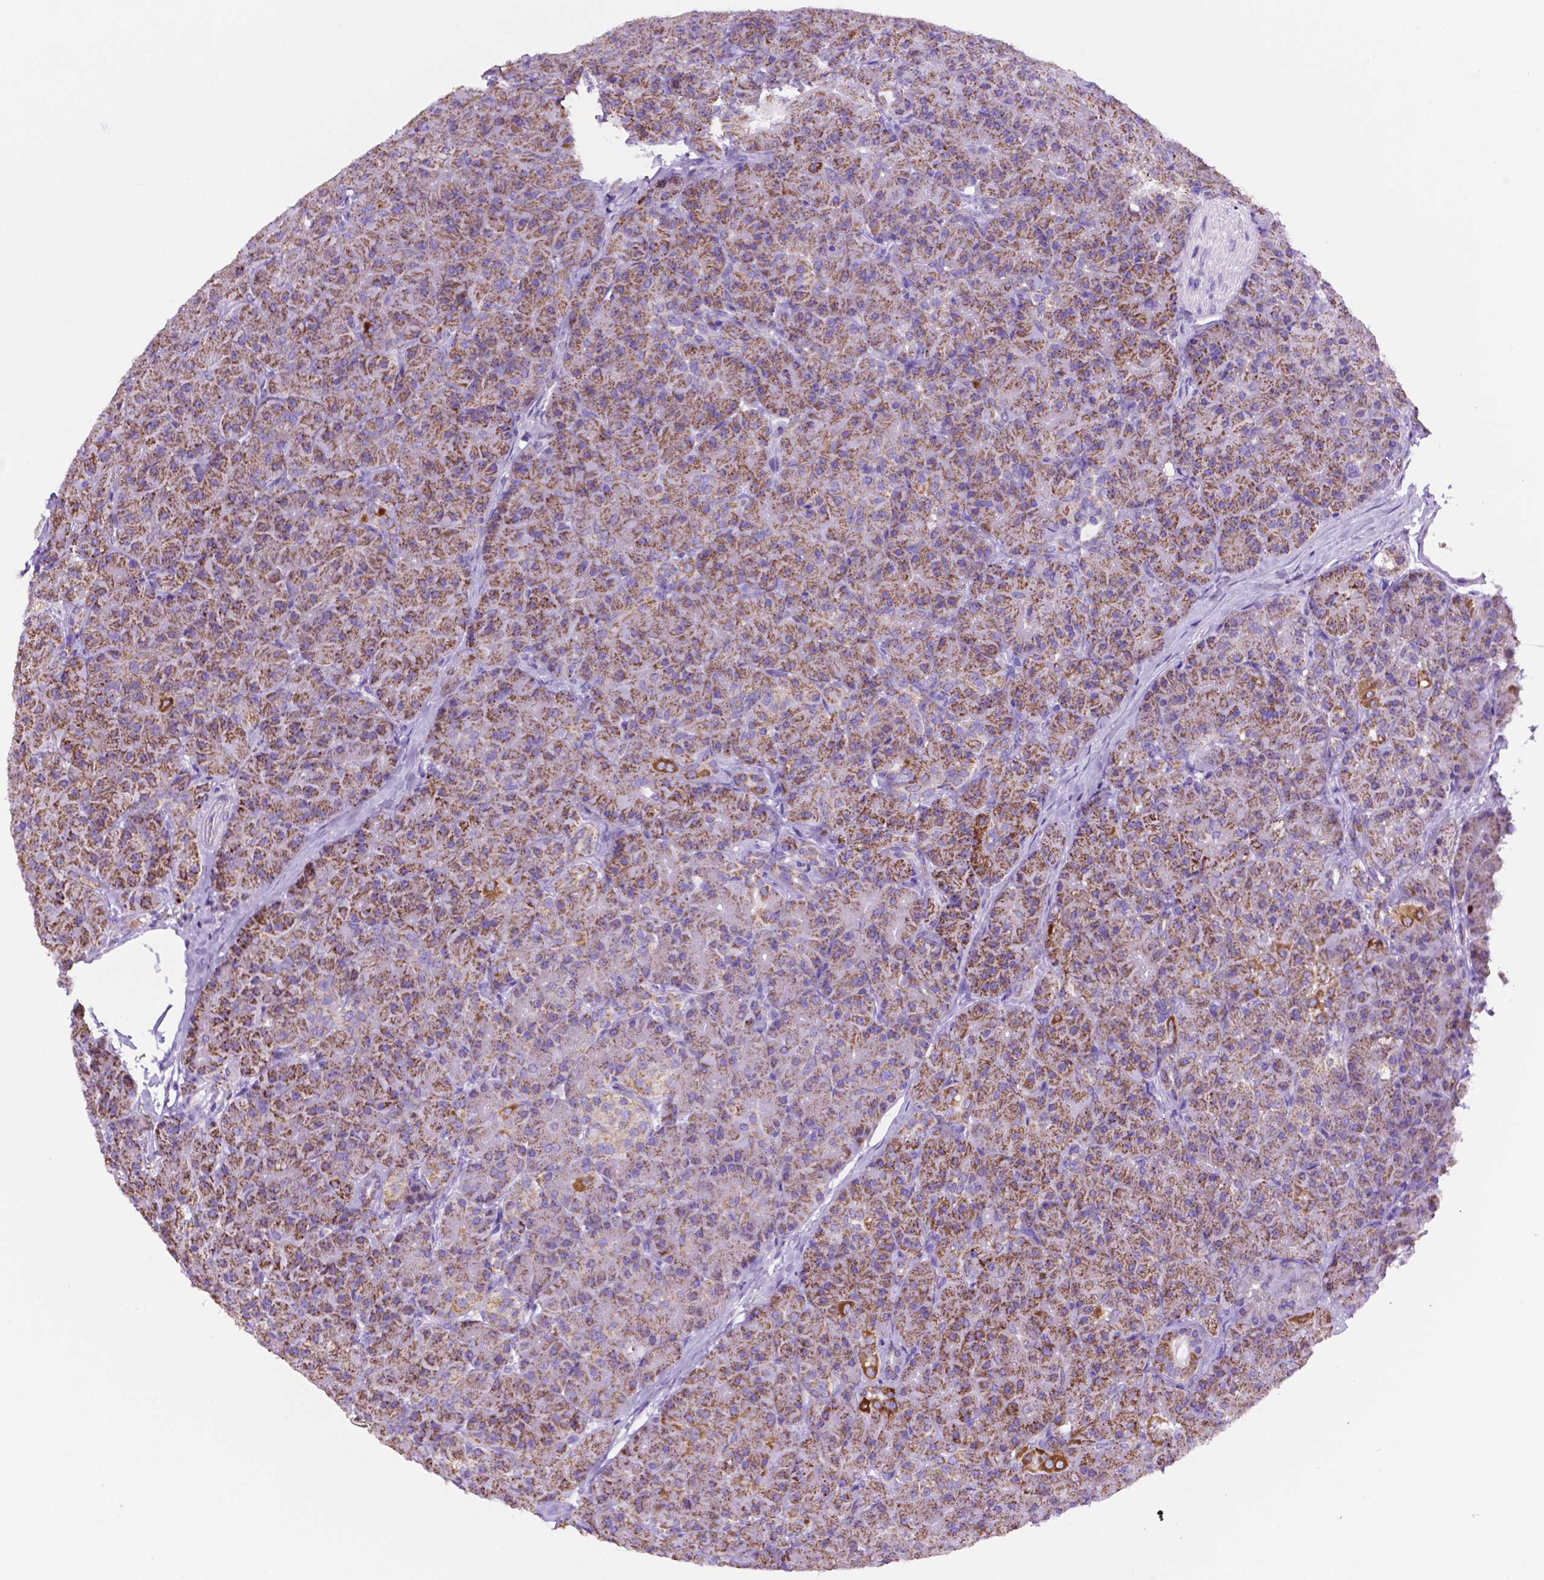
{"staining": {"intensity": "strong", "quantity": ">75%", "location": "cytoplasmic/membranous"}, "tissue": "pancreas", "cell_type": "Exocrine glandular cells", "image_type": "normal", "snomed": [{"axis": "morphology", "description": "Normal tissue, NOS"}, {"axis": "topography", "description": "Pancreas"}], "caption": "Protein analysis of normal pancreas demonstrates strong cytoplasmic/membranous expression in about >75% of exocrine glandular cells. Nuclei are stained in blue.", "gene": "GDPD5", "patient": {"sex": "male", "age": 57}}